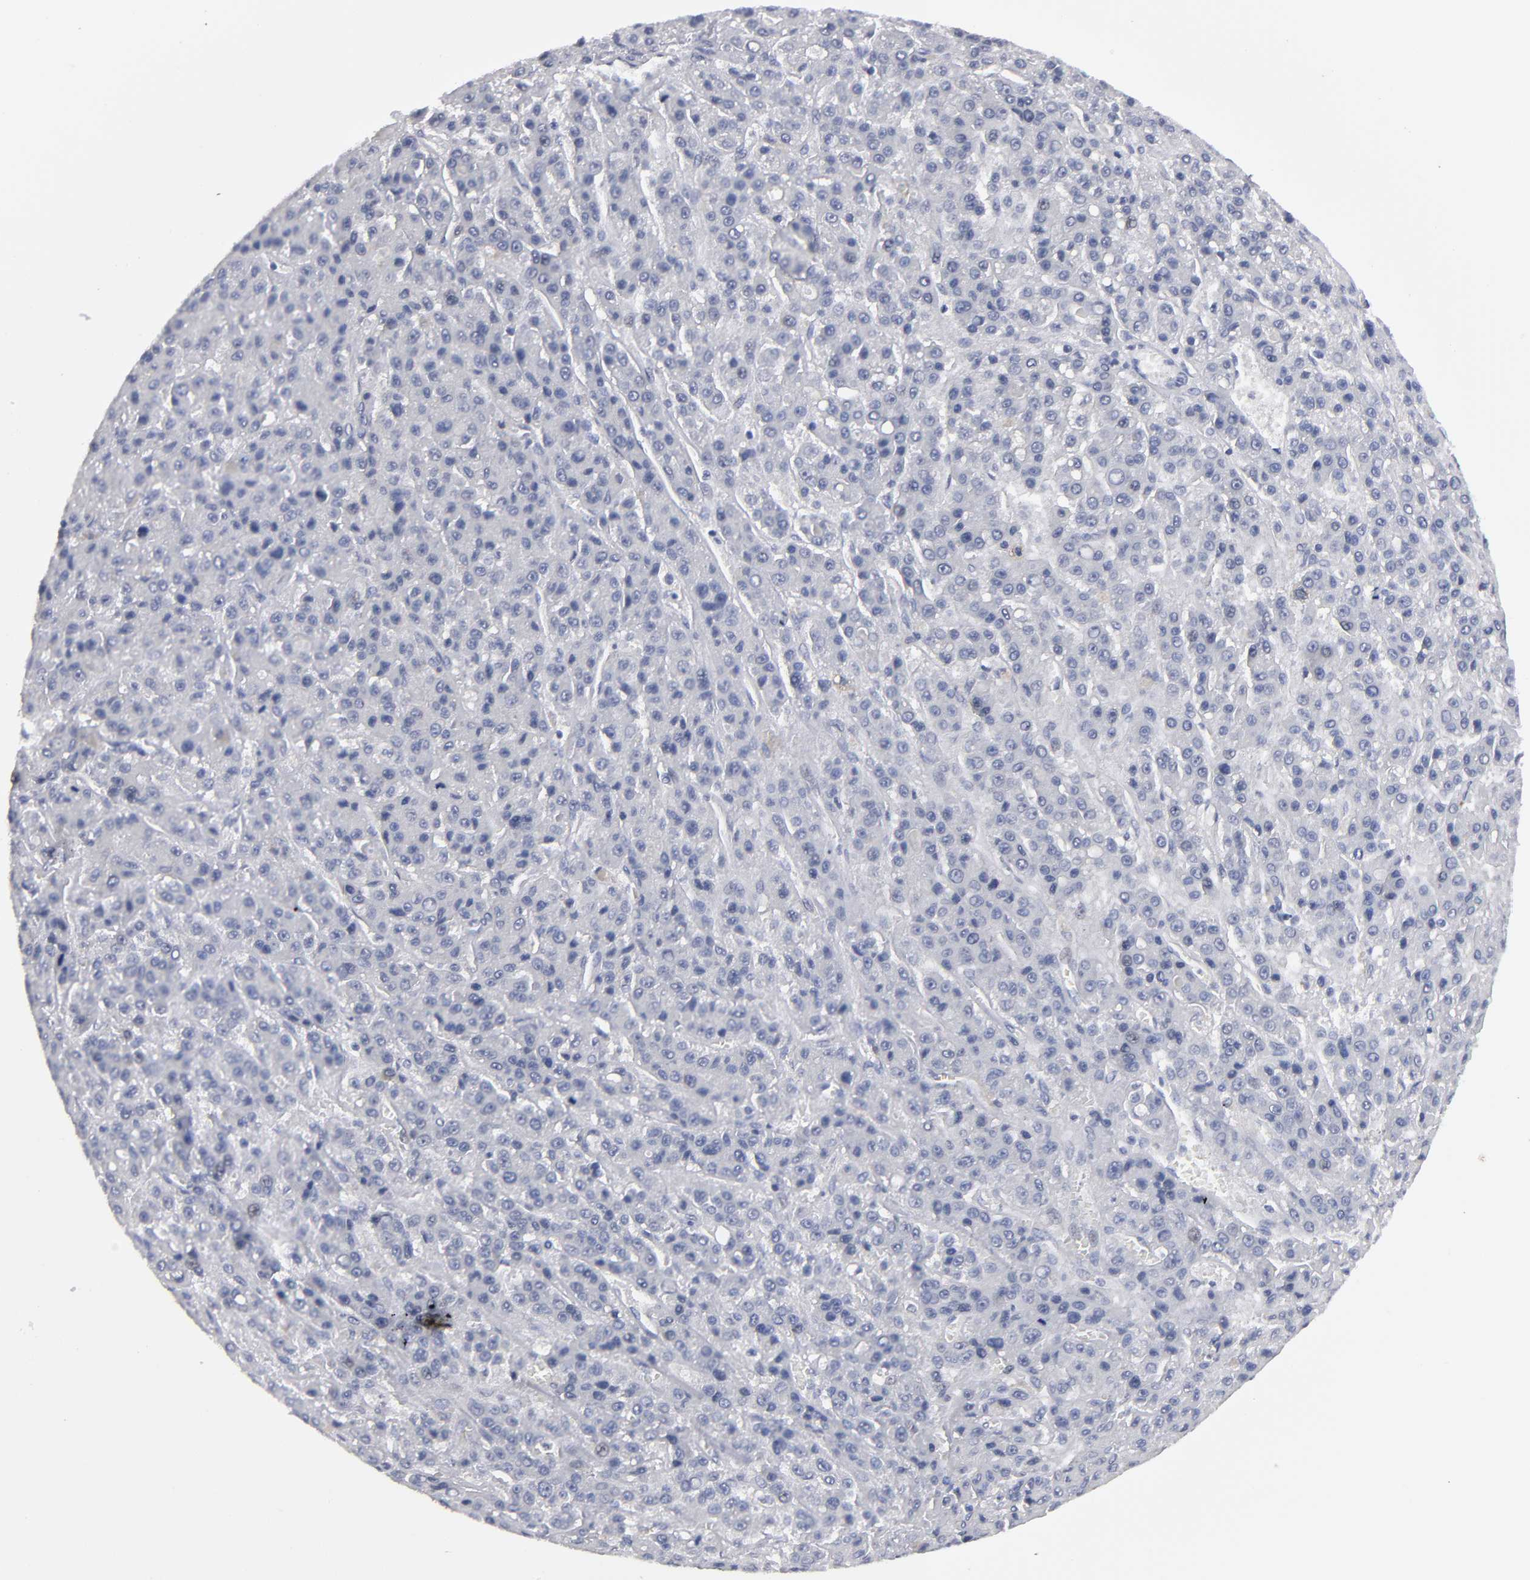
{"staining": {"intensity": "negative", "quantity": "none", "location": "none"}, "tissue": "liver cancer", "cell_type": "Tumor cells", "image_type": "cancer", "snomed": [{"axis": "morphology", "description": "Carcinoma, Hepatocellular, NOS"}, {"axis": "topography", "description": "Liver"}], "caption": "Liver hepatocellular carcinoma stained for a protein using immunohistochemistry demonstrates no staining tumor cells.", "gene": "CCDC80", "patient": {"sex": "male", "age": 70}}